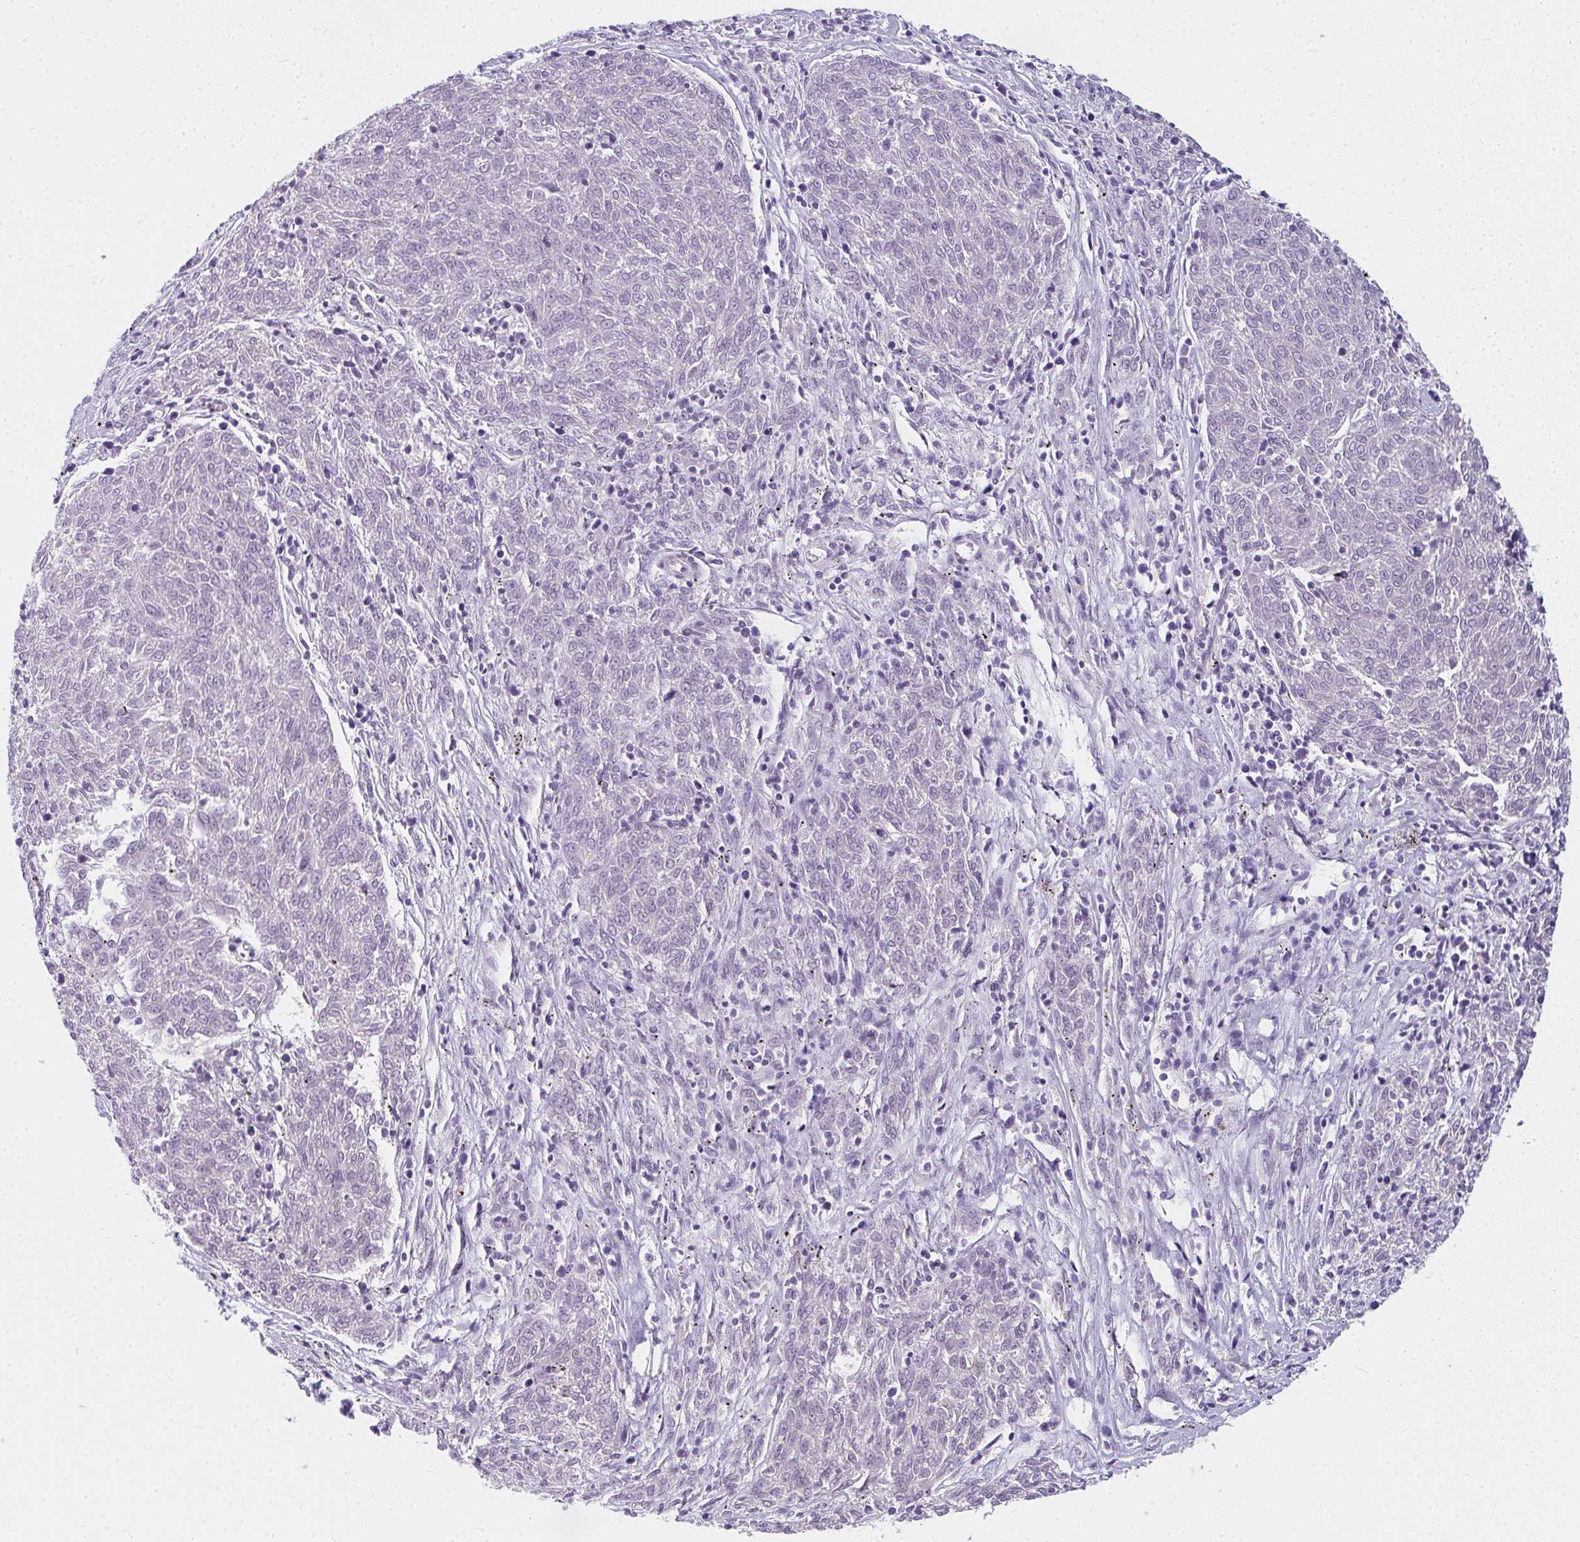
{"staining": {"intensity": "negative", "quantity": "none", "location": "none"}, "tissue": "melanoma", "cell_type": "Tumor cells", "image_type": "cancer", "snomed": [{"axis": "morphology", "description": "Malignant melanoma, NOS"}, {"axis": "topography", "description": "Skin"}], "caption": "Malignant melanoma was stained to show a protein in brown. There is no significant staining in tumor cells.", "gene": "PPP1R3G", "patient": {"sex": "female", "age": 72}}